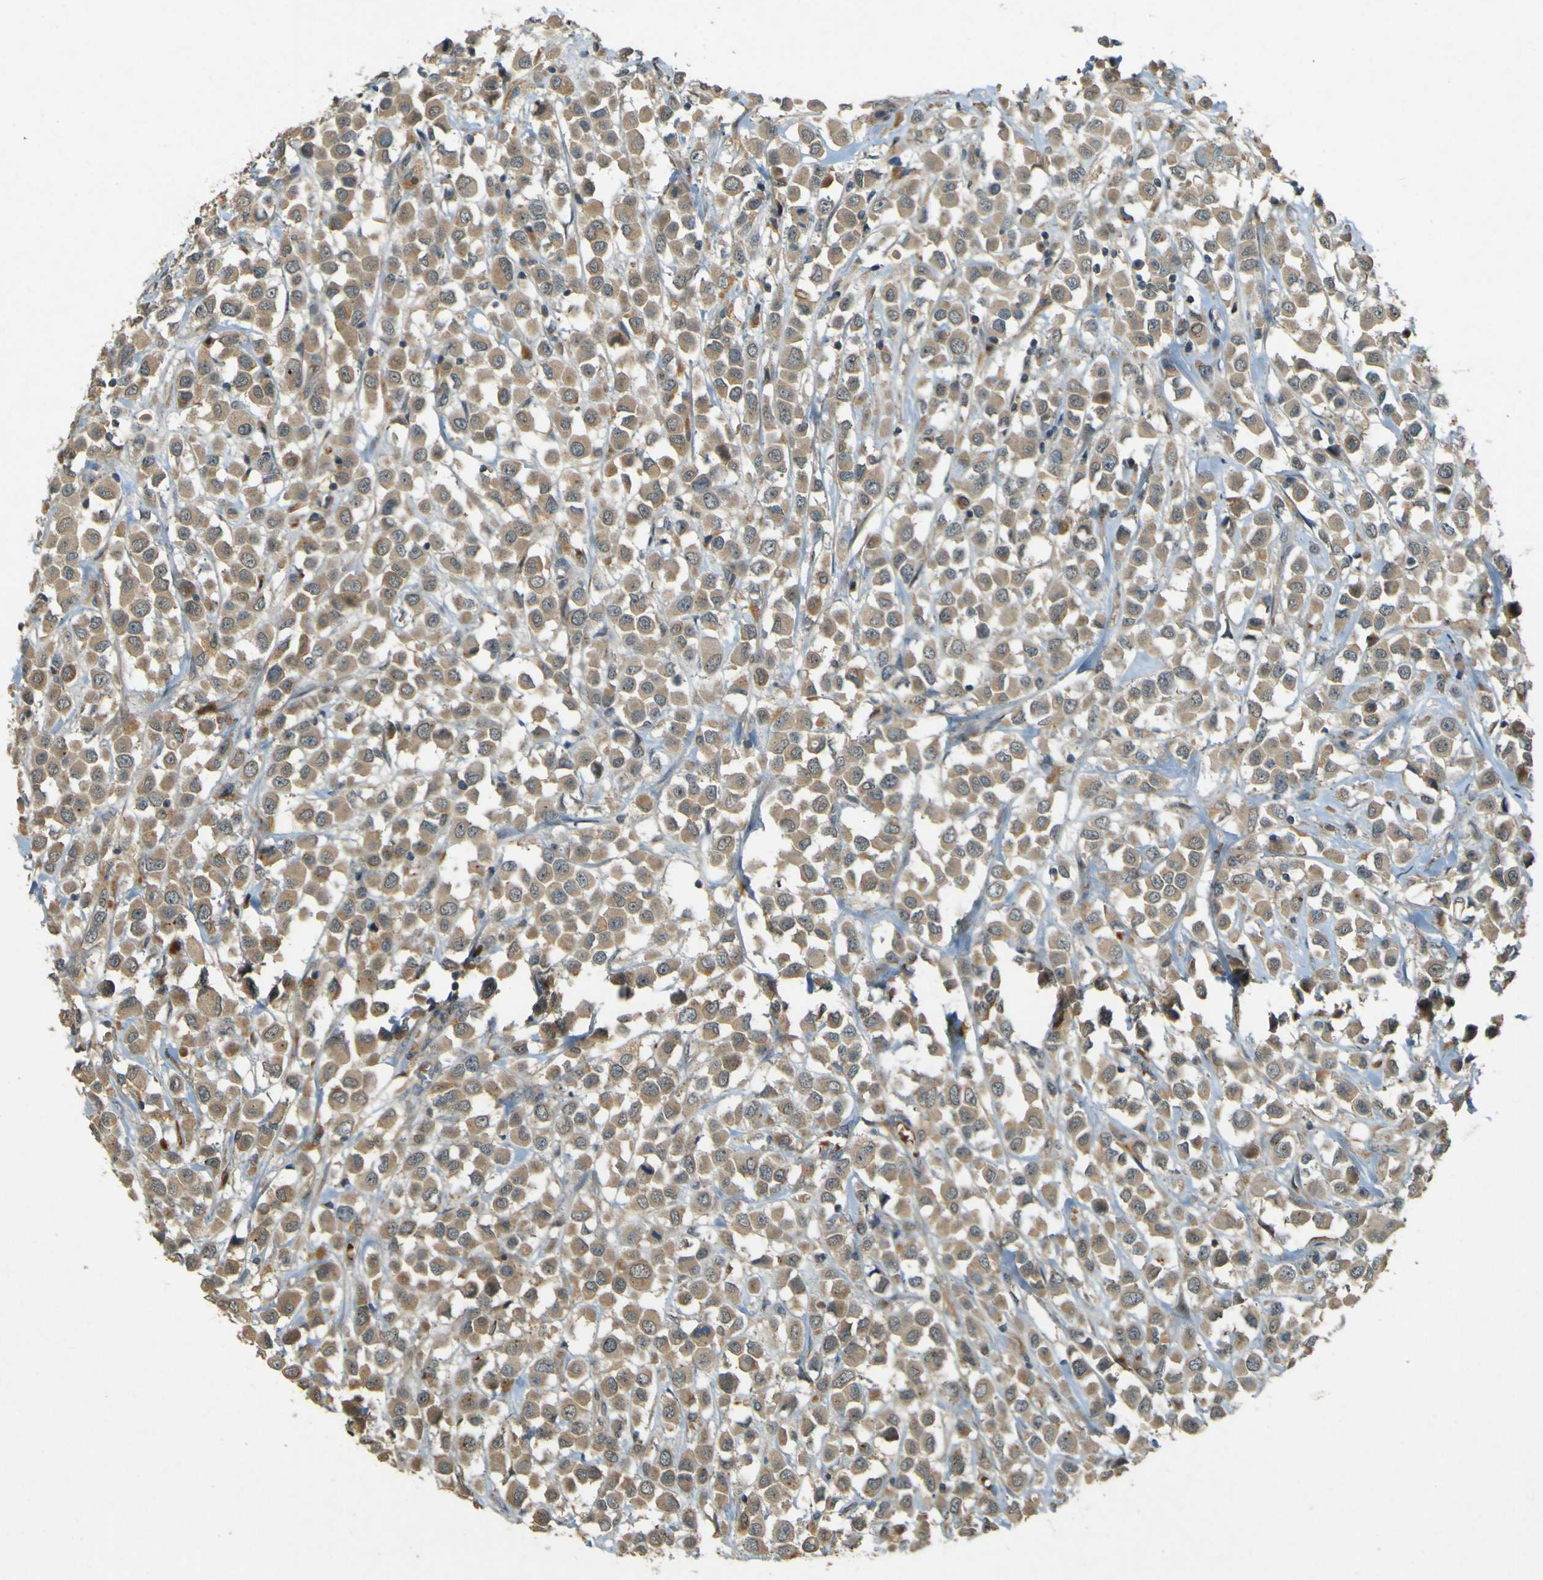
{"staining": {"intensity": "moderate", "quantity": ">75%", "location": "cytoplasmic/membranous"}, "tissue": "breast cancer", "cell_type": "Tumor cells", "image_type": "cancer", "snomed": [{"axis": "morphology", "description": "Duct carcinoma"}, {"axis": "topography", "description": "Breast"}], "caption": "The photomicrograph shows staining of invasive ductal carcinoma (breast), revealing moderate cytoplasmic/membranous protein expression (brown color) within tumor cells.", "gene": "MPDZ", "patient": {"sex": "female", "age": 61}}